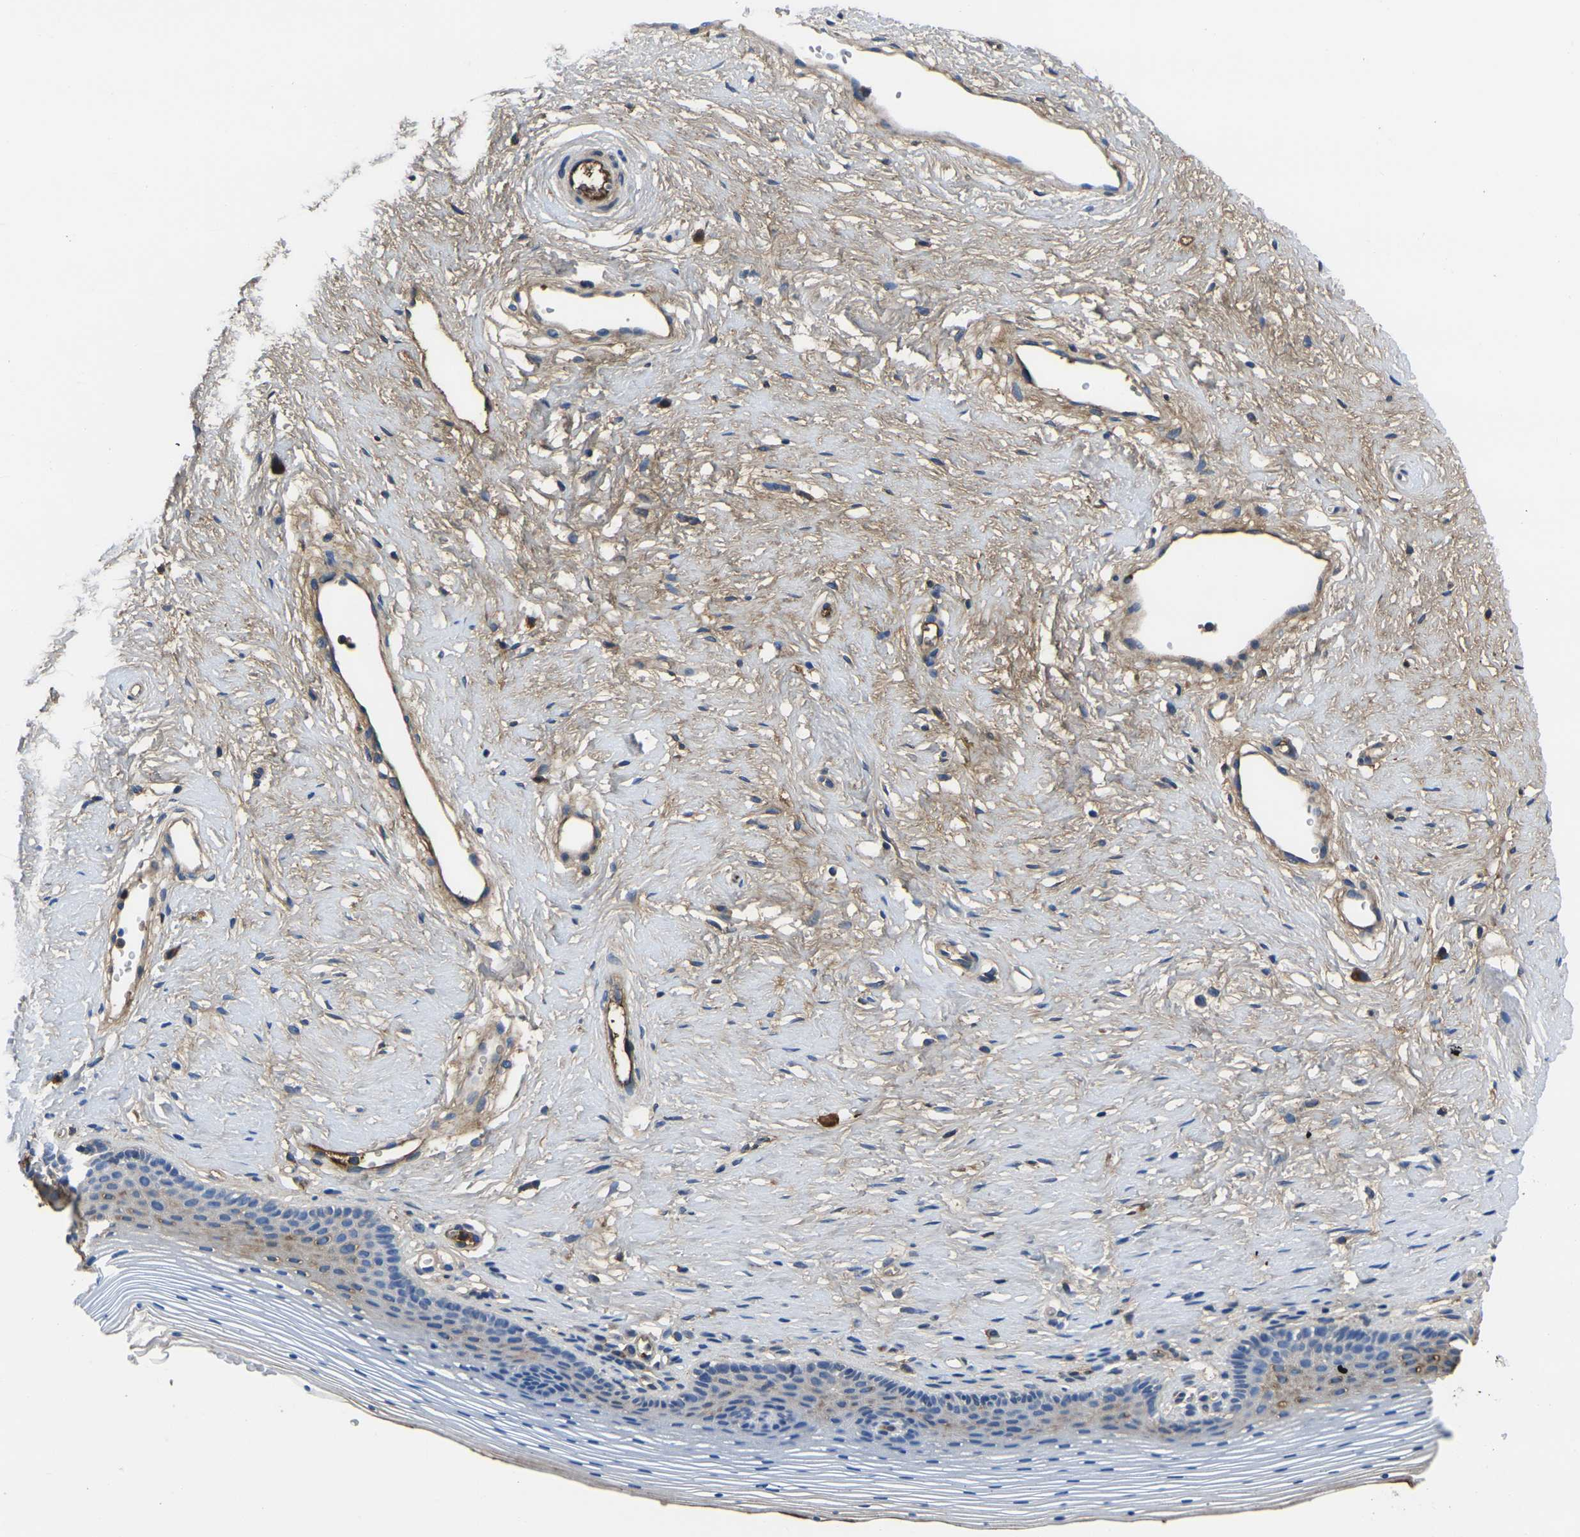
{"staining": {"intensity": "weak", "quantity": "<25%", "location": "cytoplasmic/membranous"}, "tissue": "vagina", "cell_type": "Squamous epithelial cells", "image_type": "normal", "snomed": [{"axis": "morphology", "description": "Normal tissue, NOS"}, {"axis": "topography", "description": "Vagina"}], "caption": "This photomicrograph is of unremarkable vagina stained with immunohistochemistry (IHC) to label a protein in brown with the nuclei are counter-stained blue. There is no positivity in squamous epithelial cells.", "gene": "GREM2", "patient": {"sex": "female", "age": 32}}